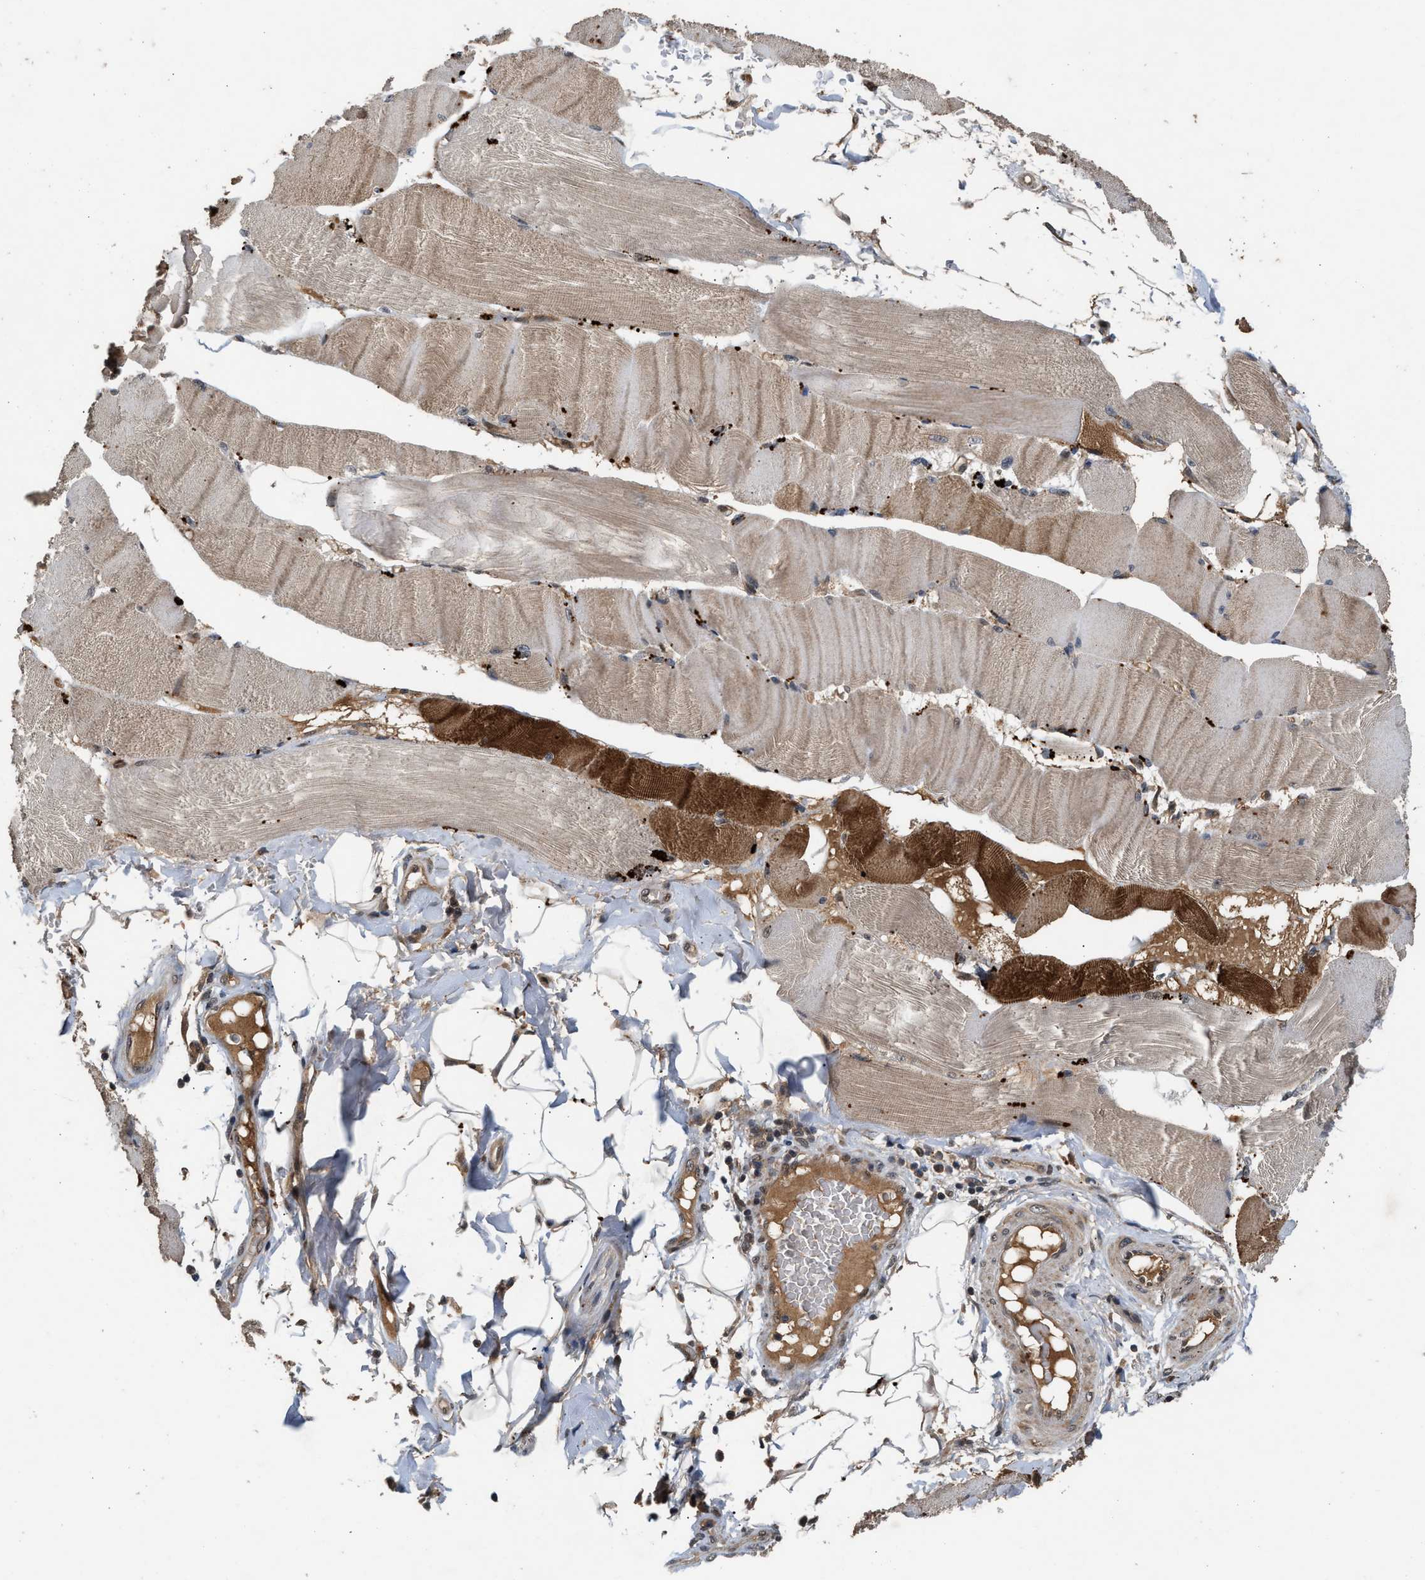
{"staining": {"intensity": "strong", "quantity": "<25%", "location": "cytoplasmic/membranous"}, "tissue": "skeletal muscle", "cell_type": "Myocytes", "image_type": "normal", "snomed": [{"axis": "morphology", "description": "Normal tissue, NOS"}, {"axis": "topography", "description": "Skin"}, {"axis": "topography", "description": "Skeletal muscle"}], "caption": "Protein positivity by IHC reveals strong cytoplasmic/membranous expression in approximately <25% of myocytes in benign skeletal muscle.", "gene": "RUSC2", "patient": {"sex": "male", "age": 83}}